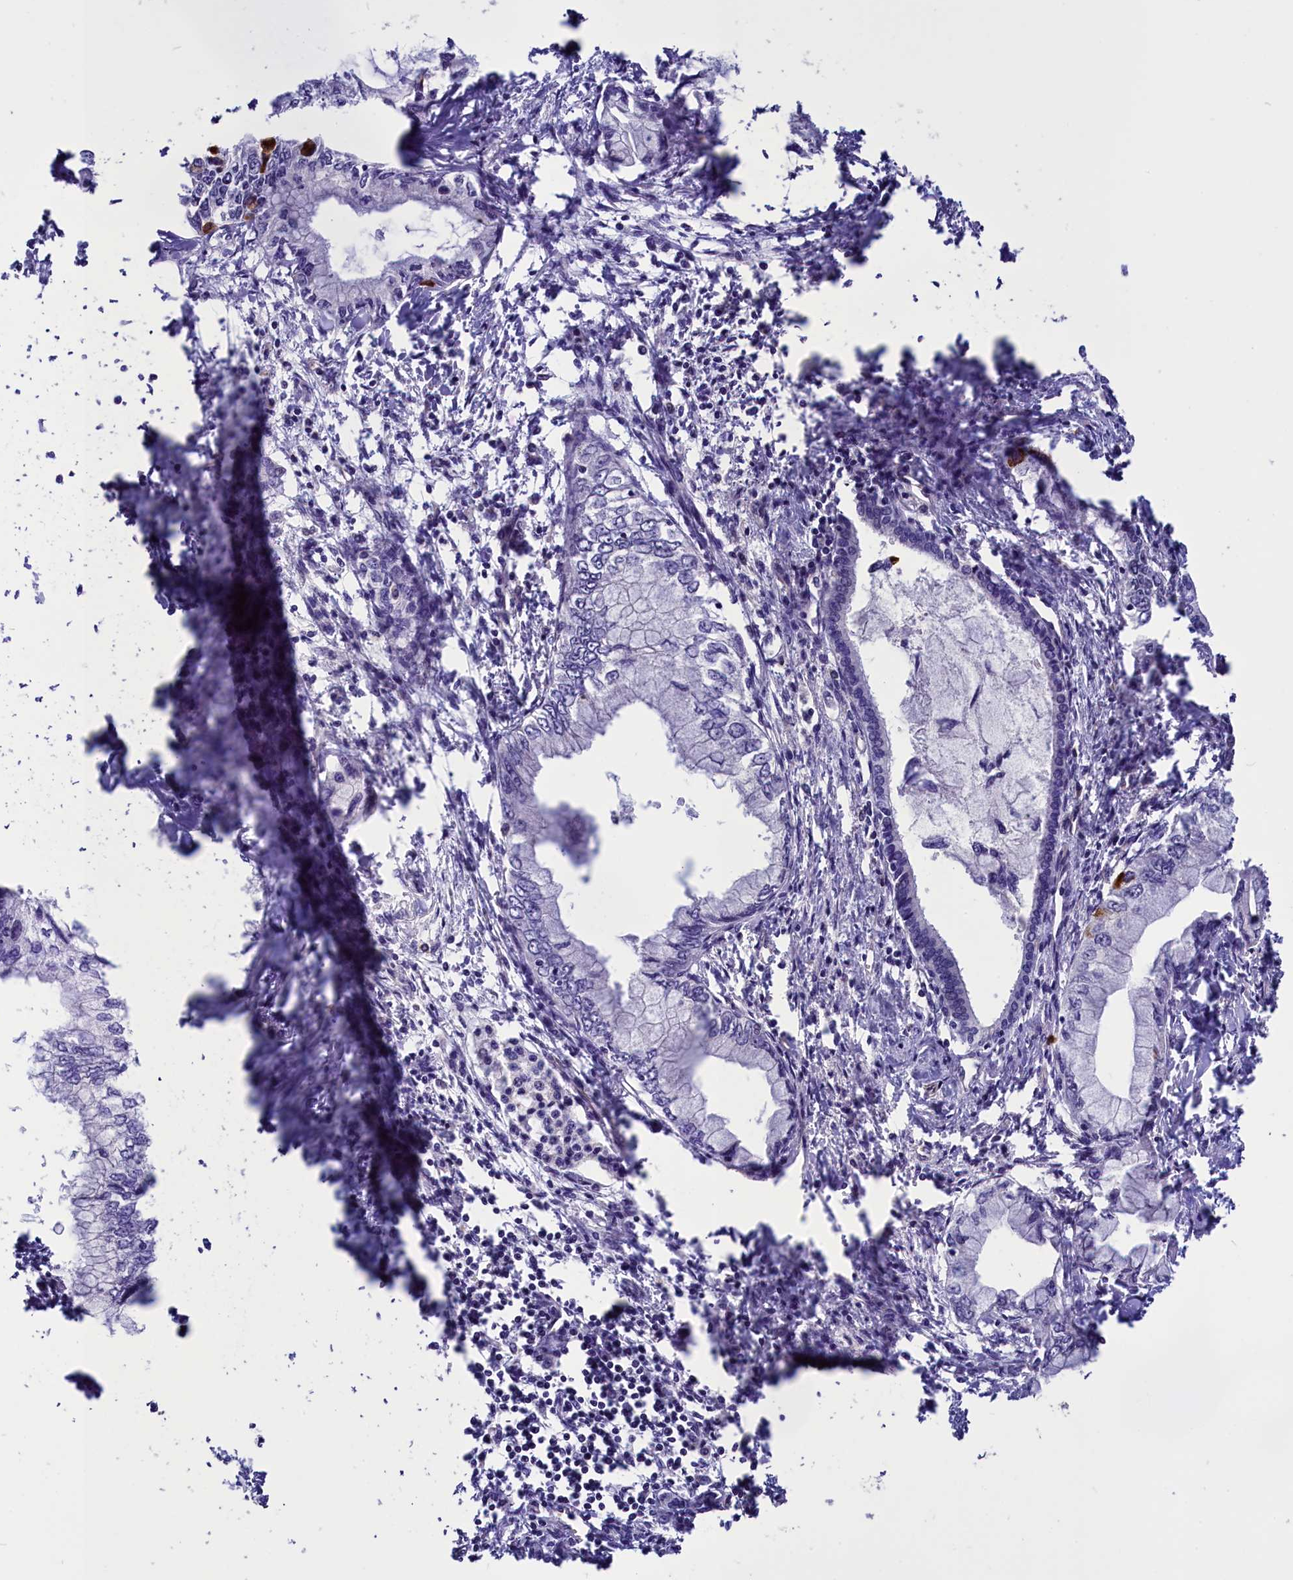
{"staining": {"intensity": "negative", "quantity": "none", "location": "none"}, "tissue": "pancreatic cancer", "cell_type": "Tumor cells", "image_type": "cancer", "snomed": [{"axis": "morphology", "description": "Adenocarcinoma, NOS"}, {"axis": "topography", "description": "Pancreas"}], "caption": "Immunohistochemical staining of human pancreatic cancer reveals no significant positivity in tumor cells.", "gene": "PDILT", "patient": {"sex": "male", "age": 48}}